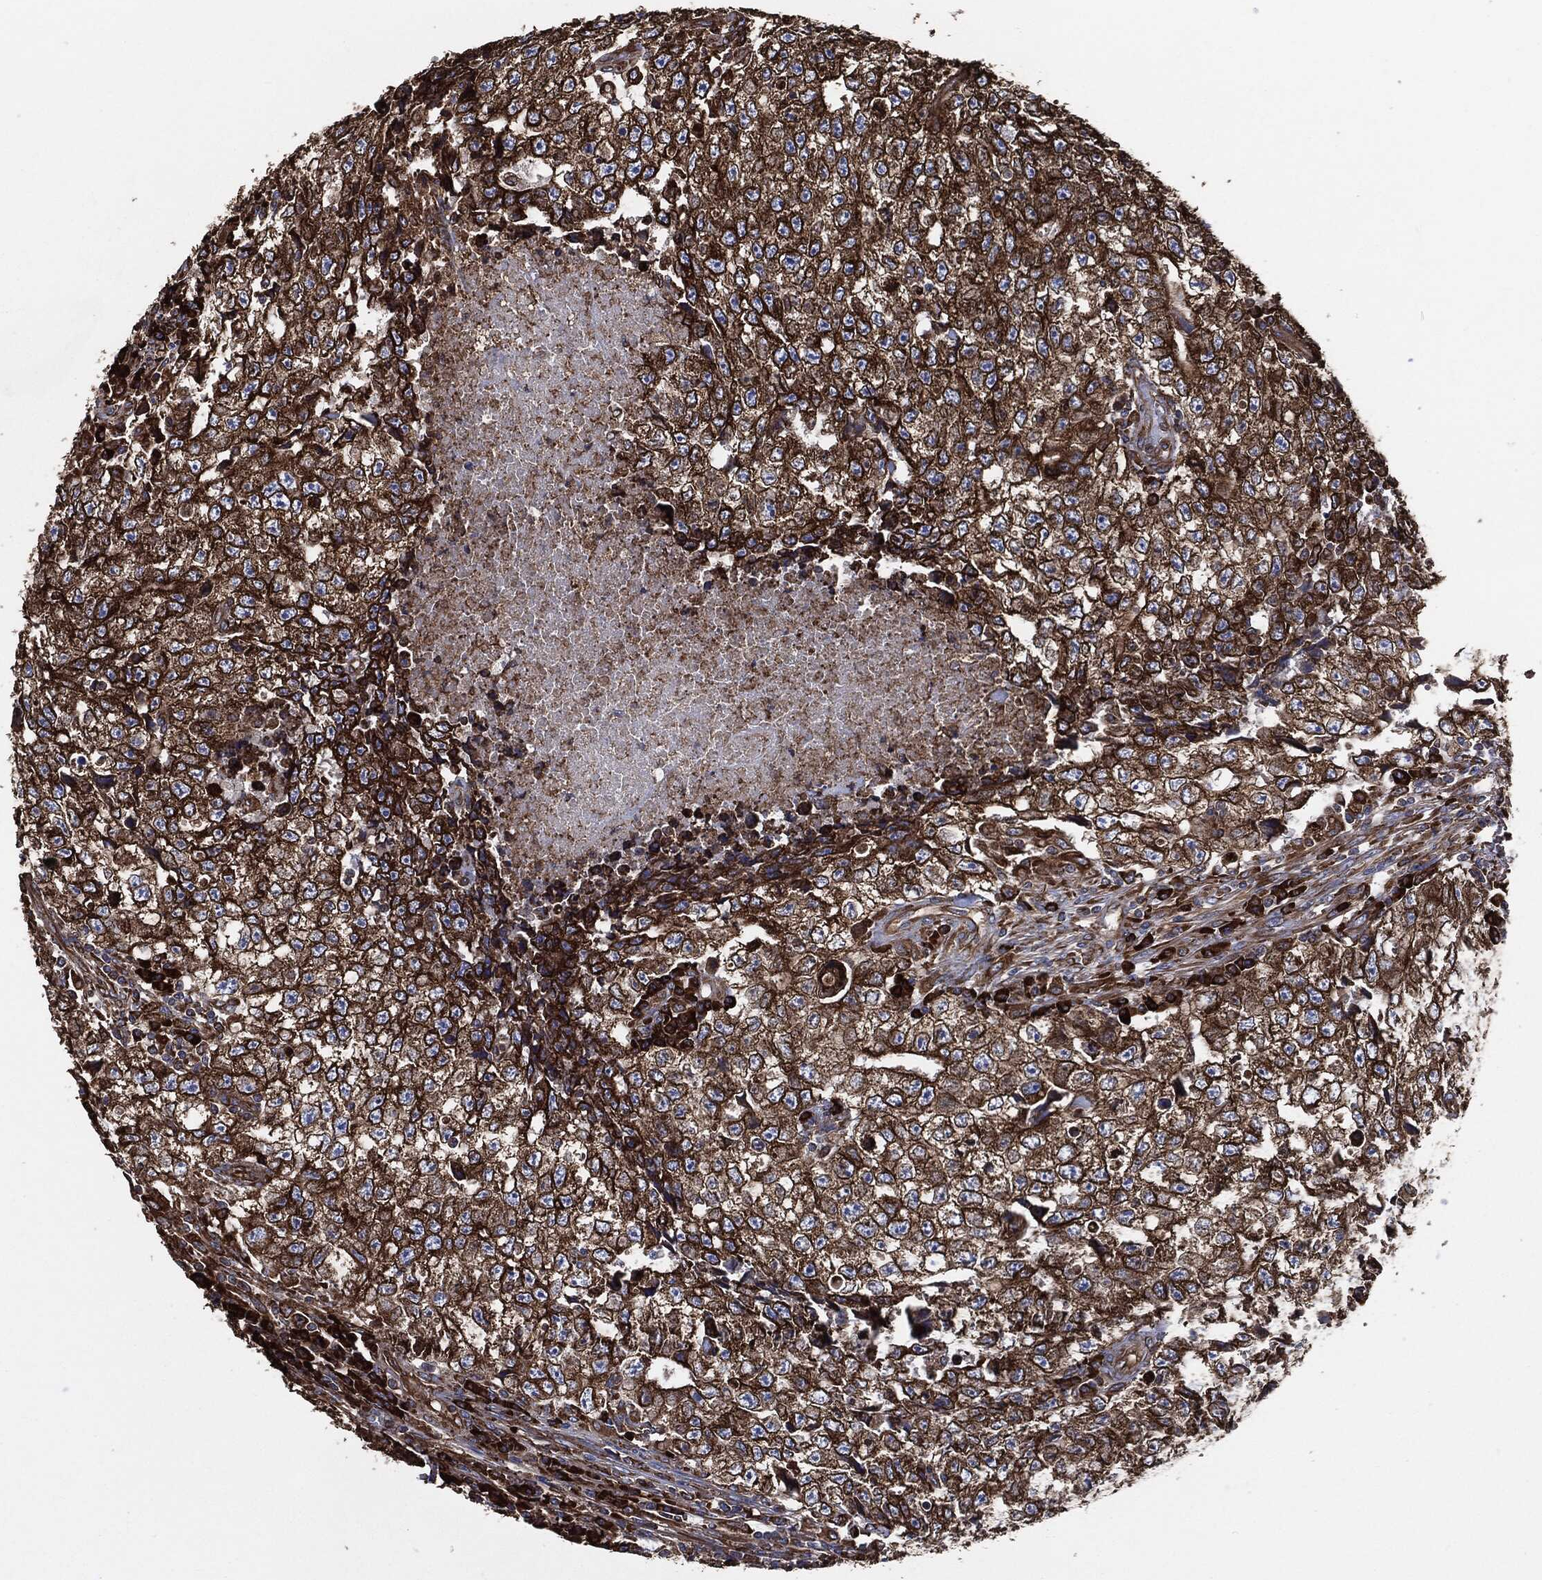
{"staining": {"intensity": "strong", "quantity": ">75%", "location": "cytoplasmic/membranous"}, "tissue": "testis cancer", "cell_type": "Tumor cells", "image_type": "cancer", "snomed": [{"axis": "morphology", "description": "Necrosis, NOS"}, {"axis": "morphology", "description": "Carcinoma, Embryonal, NOS"}, {"axis": "topography", "description": "Testis"}], "caption": "The immunohistochemical stain labels strong cytoplasmic/membranous expression in tumor cells of testis cancer (embryonal carcinoma) tissue.", "gene": "AMFR", "patient": {"sex": "male", "age": 19}}